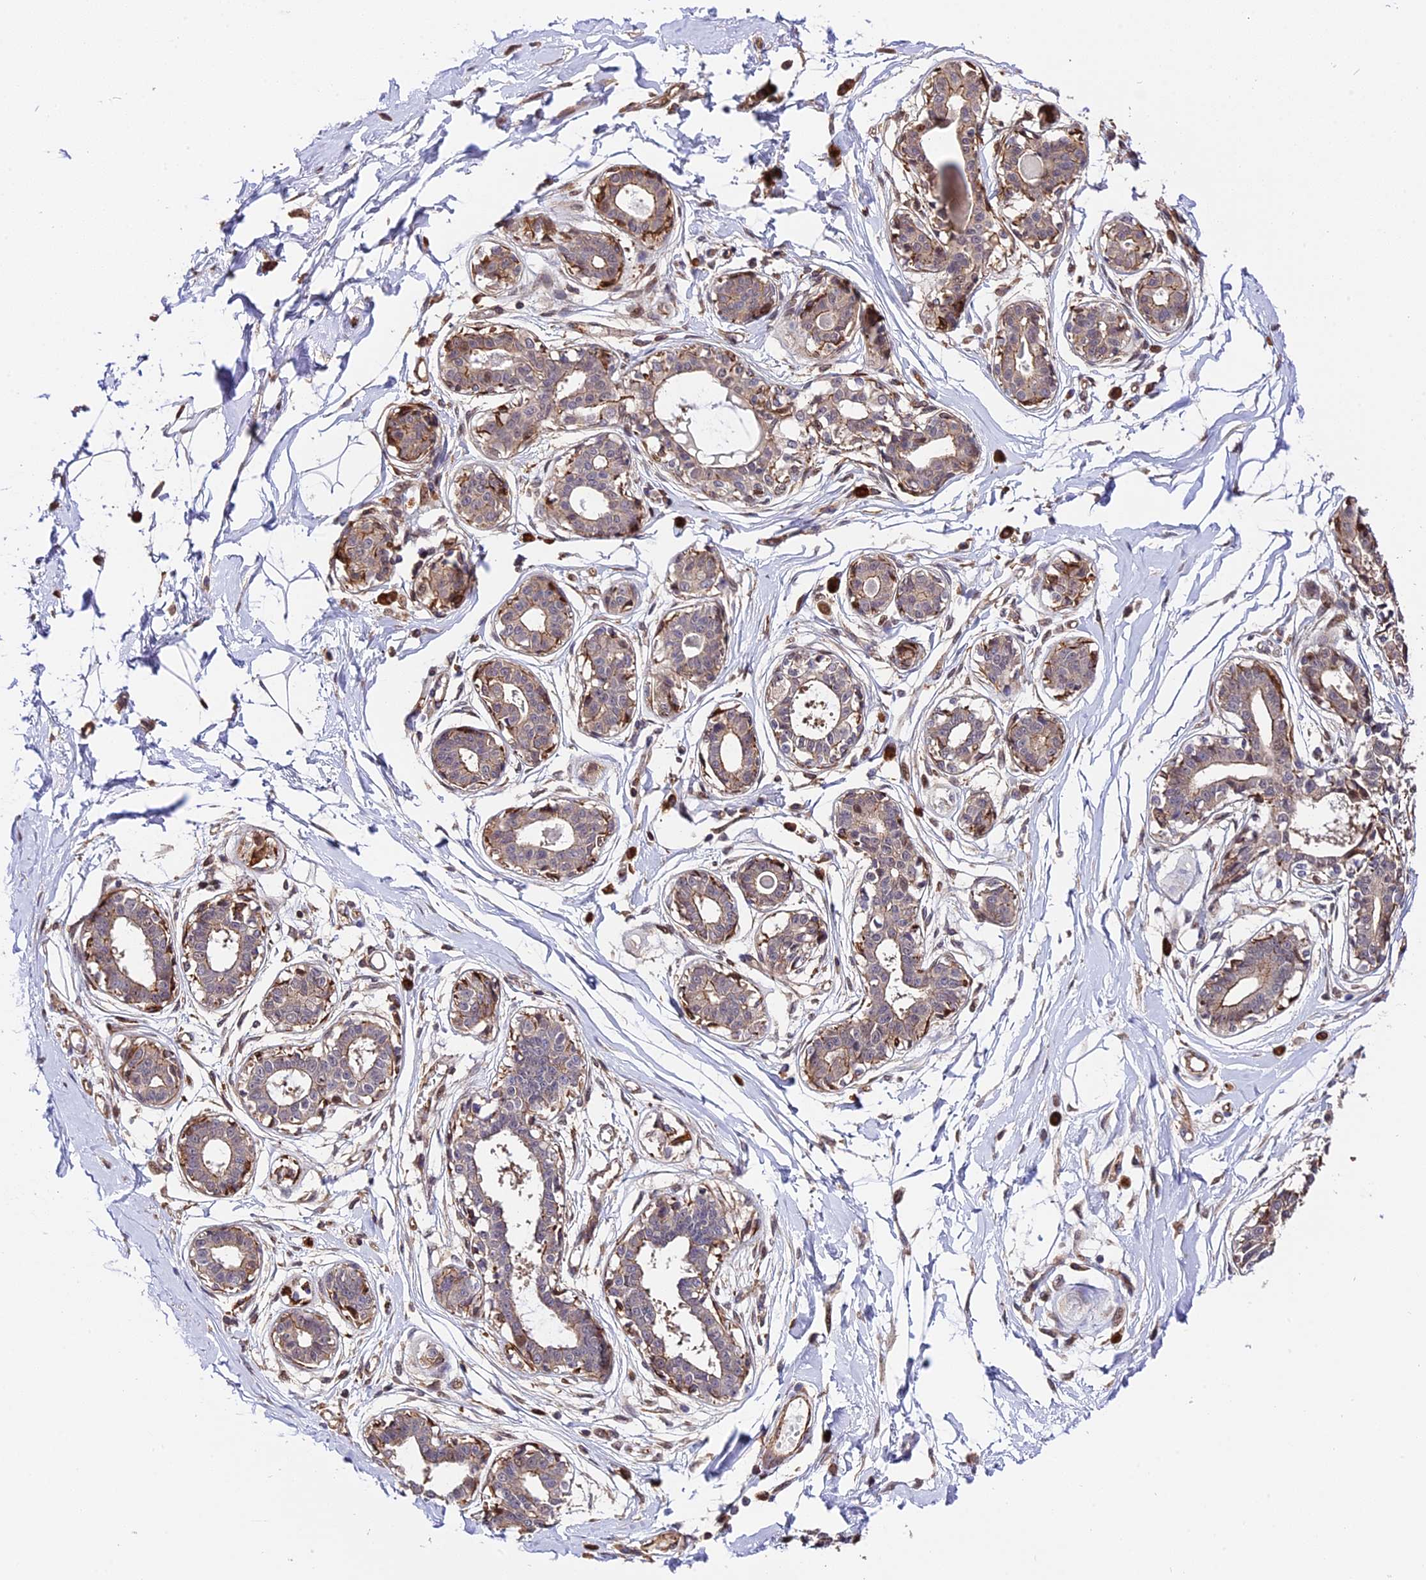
{"staining": {"intensity": "negative", "quantity": "none", "location": "none"}, "tissue": "breast", "cell_type": "Adipocytes", "image_type": "normal", "snomed": [{"axis": "morphology", "description": "Normal tissue, NOS"}, {"axis": "topography", "description": "Breast"}], "caption": "This is an IHC photomicrograph of benign human breast. There is no expression in adipocytes.", "gene": "HERPUD1", "patient": {"sex": "female", "age": 45}}